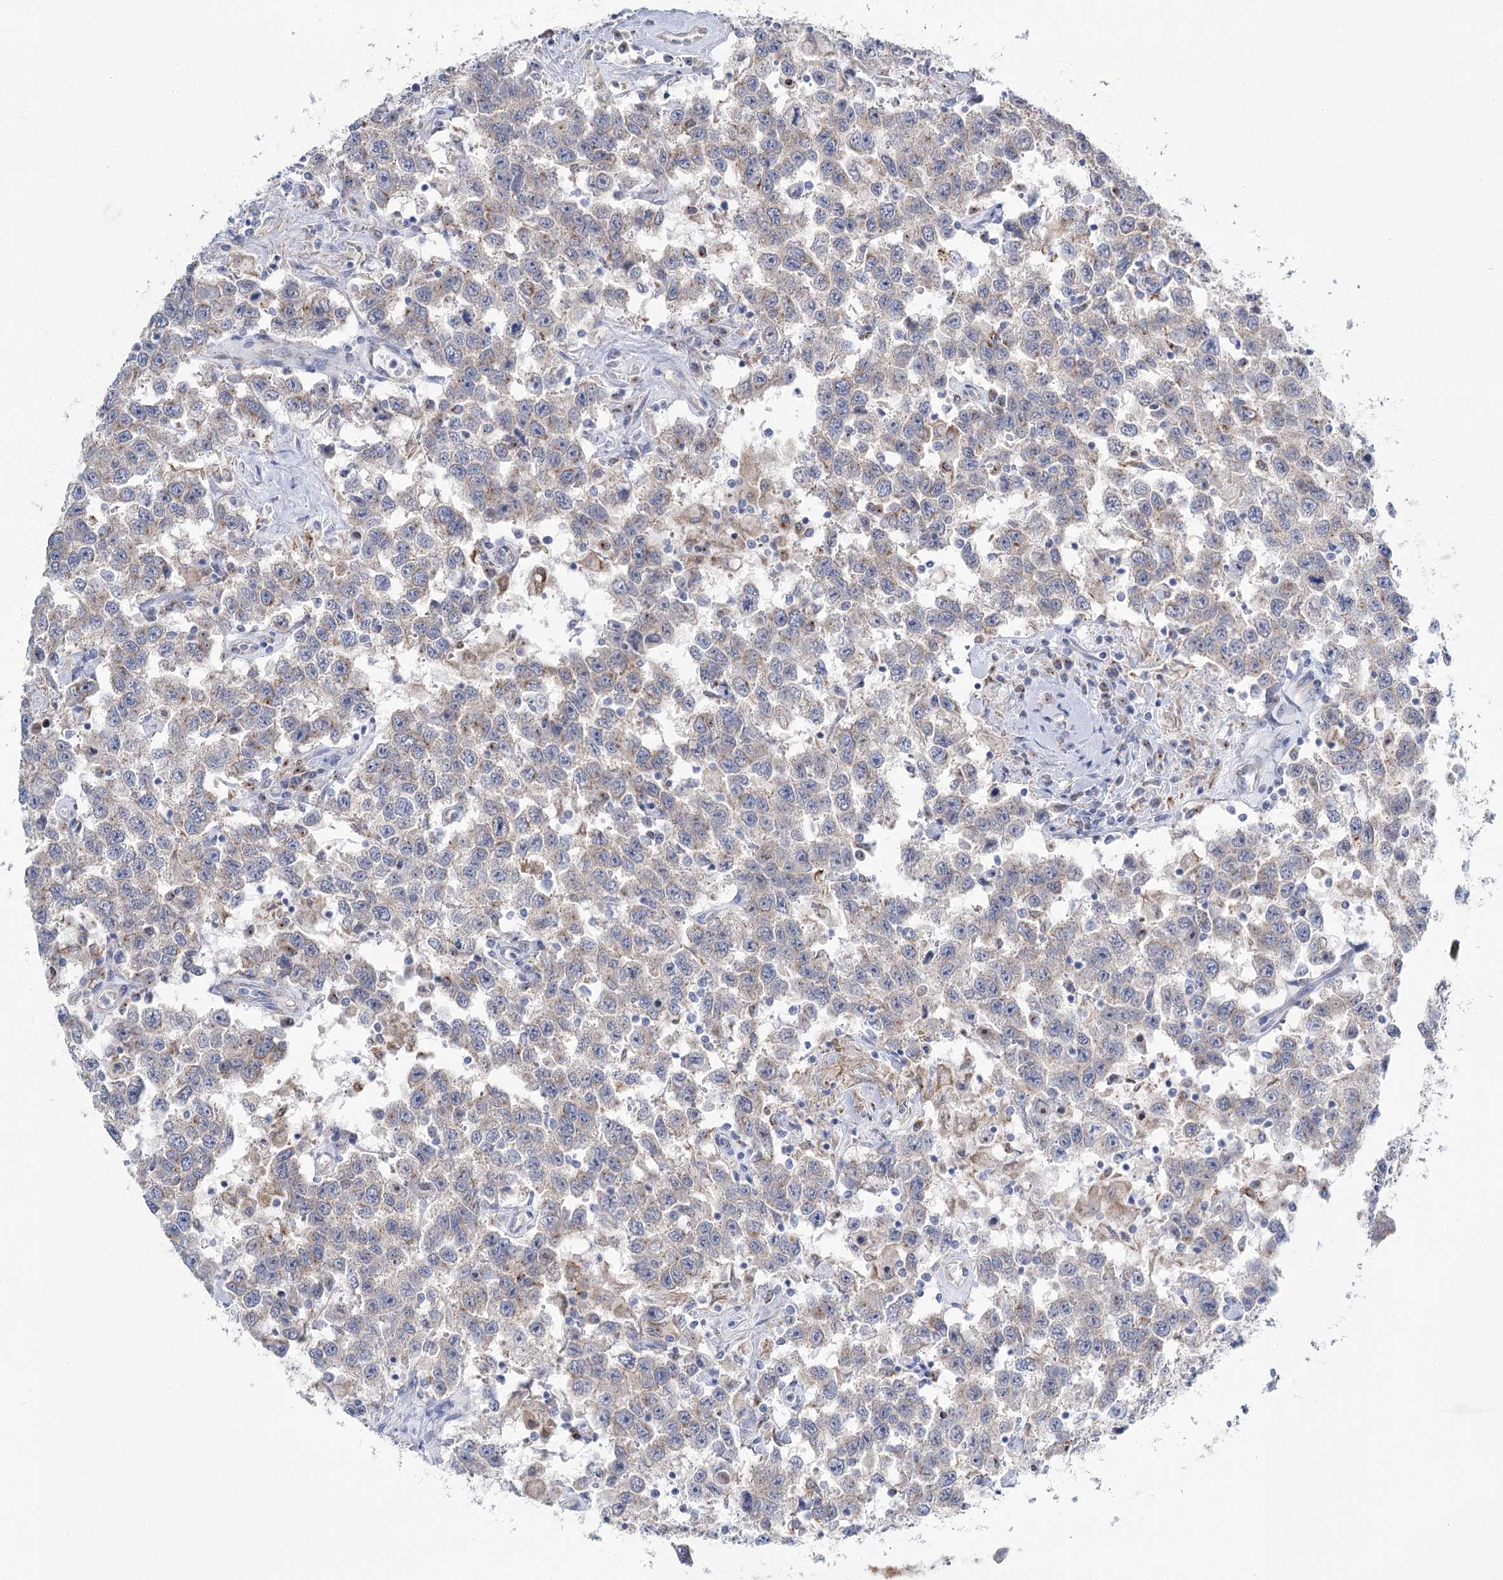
{"staining": {"intensity": "moderate", "quantity": "25%-75%", "location": "cytoplasmic/membranous"}, "tissue": "testis cancer", "cell_type": "Tumor cells", "image_type": "cancer", "snomed": [{"axis": "morphology", "description": "Seminoma, NOS"}, {"axis": "topography", "description": "Testis"}], "caption": "Immunohistochemistry image of human testis seminoma stained for a protein (brown), which exhibits medium levels of moderate cytoplasmic/membranous expression in about 25%-75% of tumor cells.", "gene": "CCDC88A", "patient": {"sex": "male", "age": 41}}